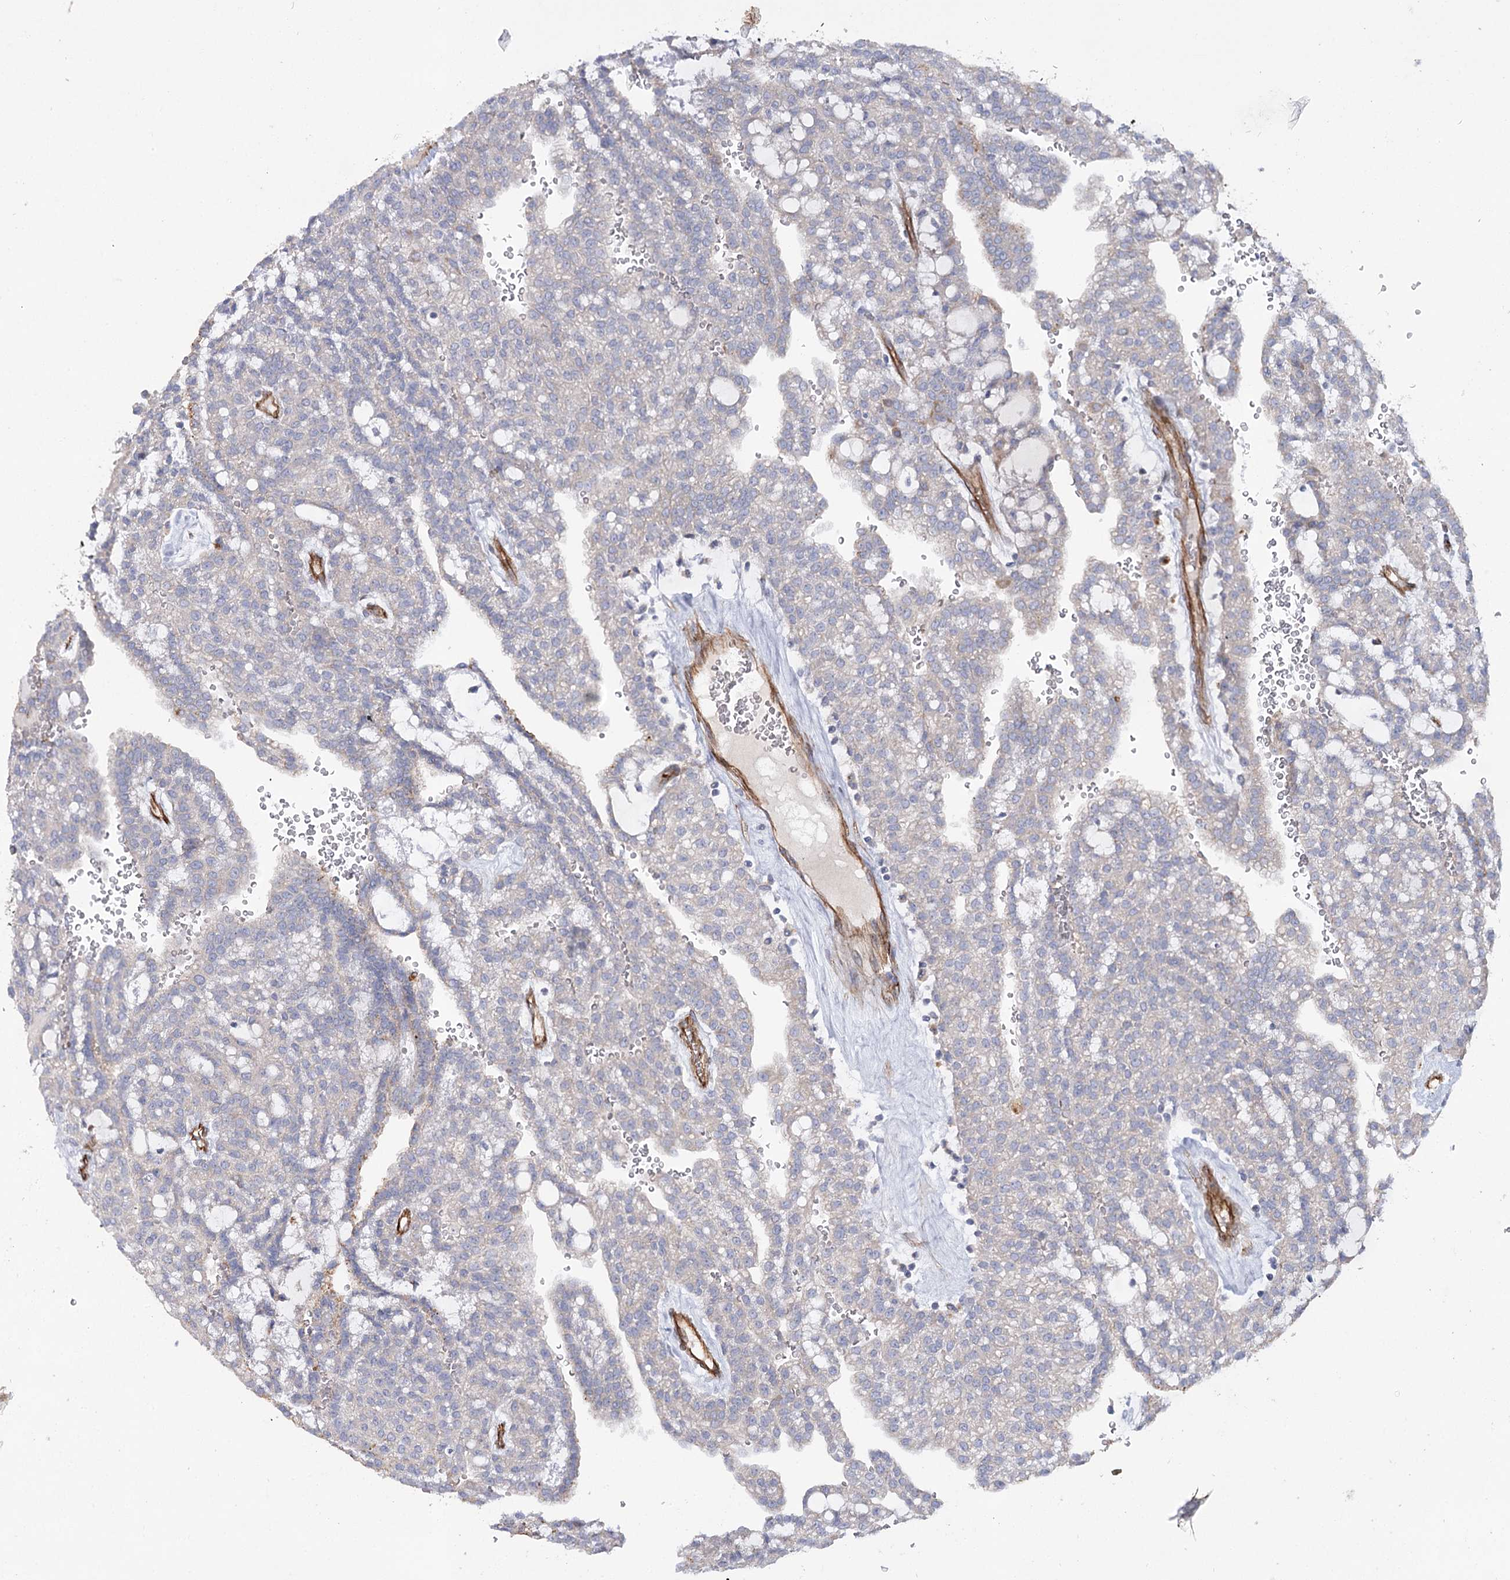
{"staining": {"intensity": "negative", "quantity": "none", "location": "none"}, "tissue": "renal cancer", "cell_type": "Tumor cells", "image_type": "cancer", "snomed": [{"axis": "morphology", "description": "Adenocarcinoma, NOS"}, {"axis": "topography", "description": "Kidney"}], "caption": "This is an immunohistochemistry (IHC) image of human renal cancer (adenocarcinoma). There is no staining in tumor cells.", "gene": "TMEM164", "patient": {"sex": "male", "age": 63}}